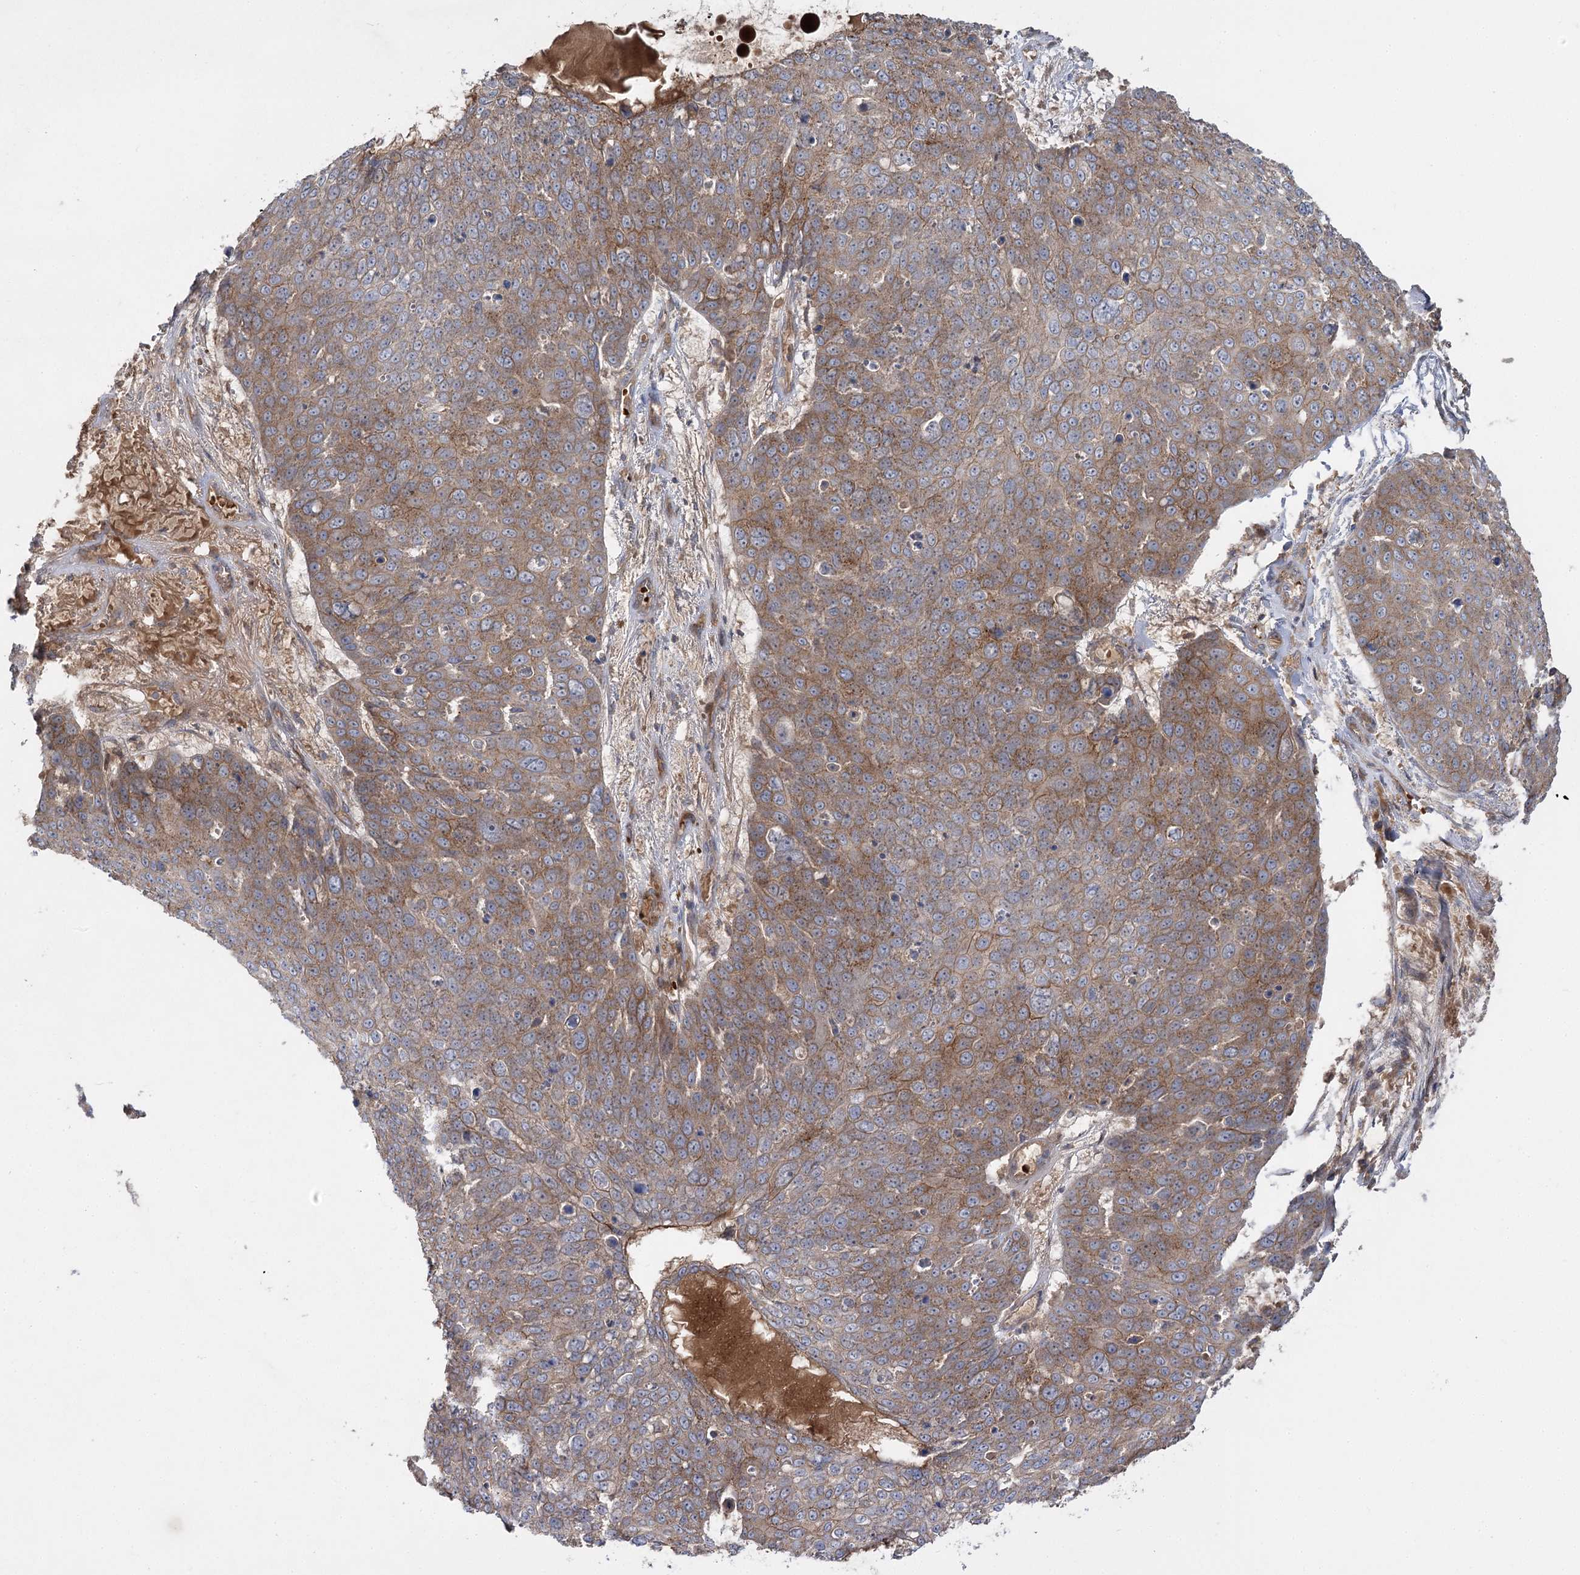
{"staining": {"intensity": "moderate", "quantity": ">75%", "location": "cytoplasmic/membranous"}, "tissue": "skin cancer", "cell_type": "Tumor cells", "image_type": "cancer", "snomed": [{"axis": "morphology", "description": "Squamous cell carcinoma, NOS"}, {"axis": "topography", "description": "Skin"}], "caption": "Protein analysis of skin cancer tissue demonstrates moderate cytoplasmic/membranous positivity in about >75% of tumor cells.", "gene": "KIAA0825", "patient": {"sex": "male", "age": 71}}